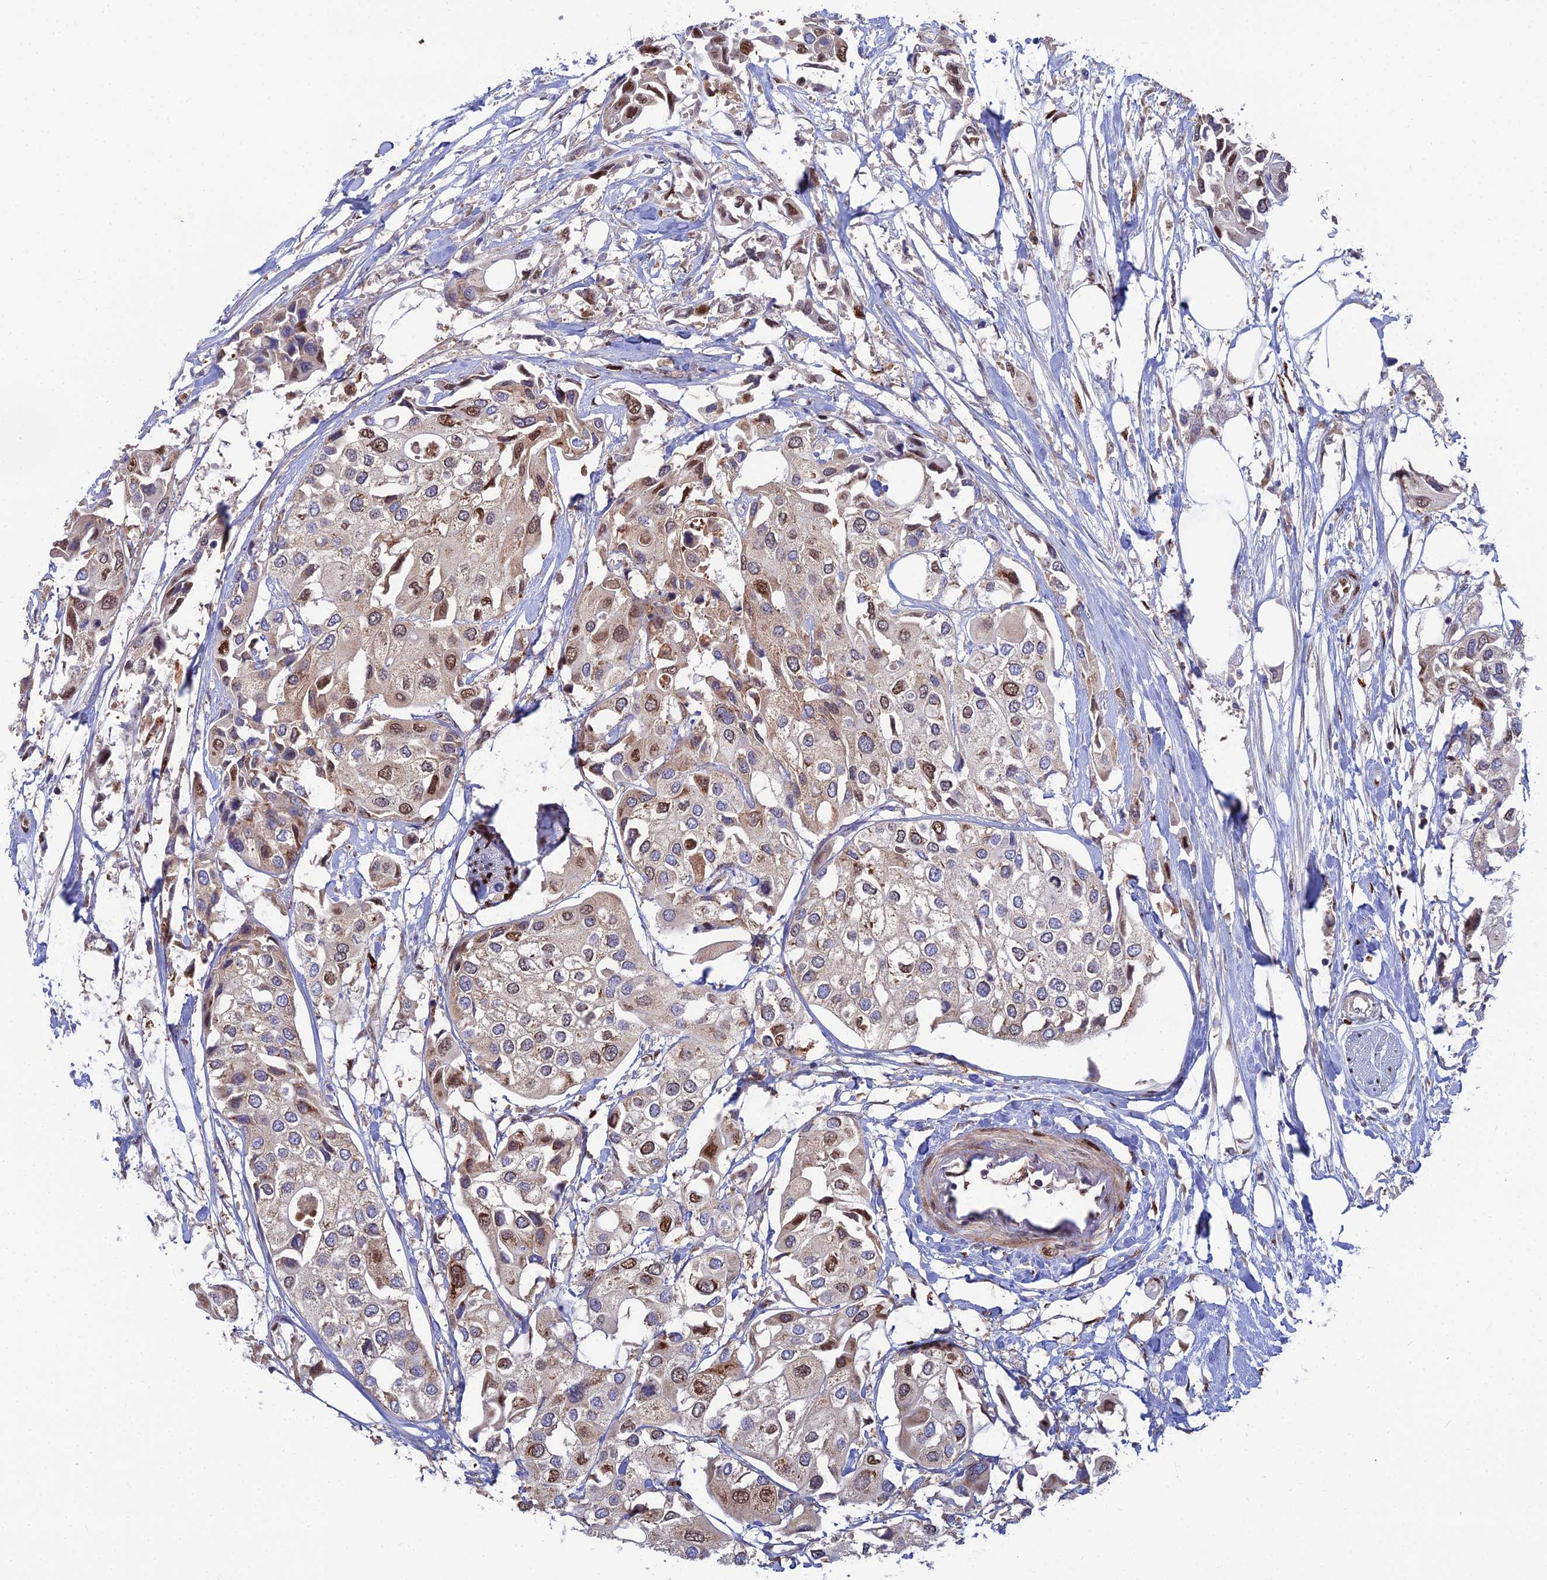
{"staining": {"intensity": "moderate", "quantity": "25%-75%", "location": "nuclear"}, "tissue": "urothelial cancer", "cell_type": "Tumor cells", "image_type": "cancer", "snomed": [{"axis": "morphology", "description": "Urothelial carcinoma, High grade"}, {"axis": "topography", "description": "Urinary bladder"}], "caption": "IHC staining of urothelial carcinoma (high-grade), which demonstrates medium levels of moderate nuclear staining in about 25%-75% of tumor cells indicating moderate nuclear protein expression. The staining was performed using DAB (3,3'-diaminobenzidine) (brown) for protein detection and nuclei were counterstained in hematoxylin (blue).", "gene": "DNPEP", "patient": {"sex": "male", "age": 64}}